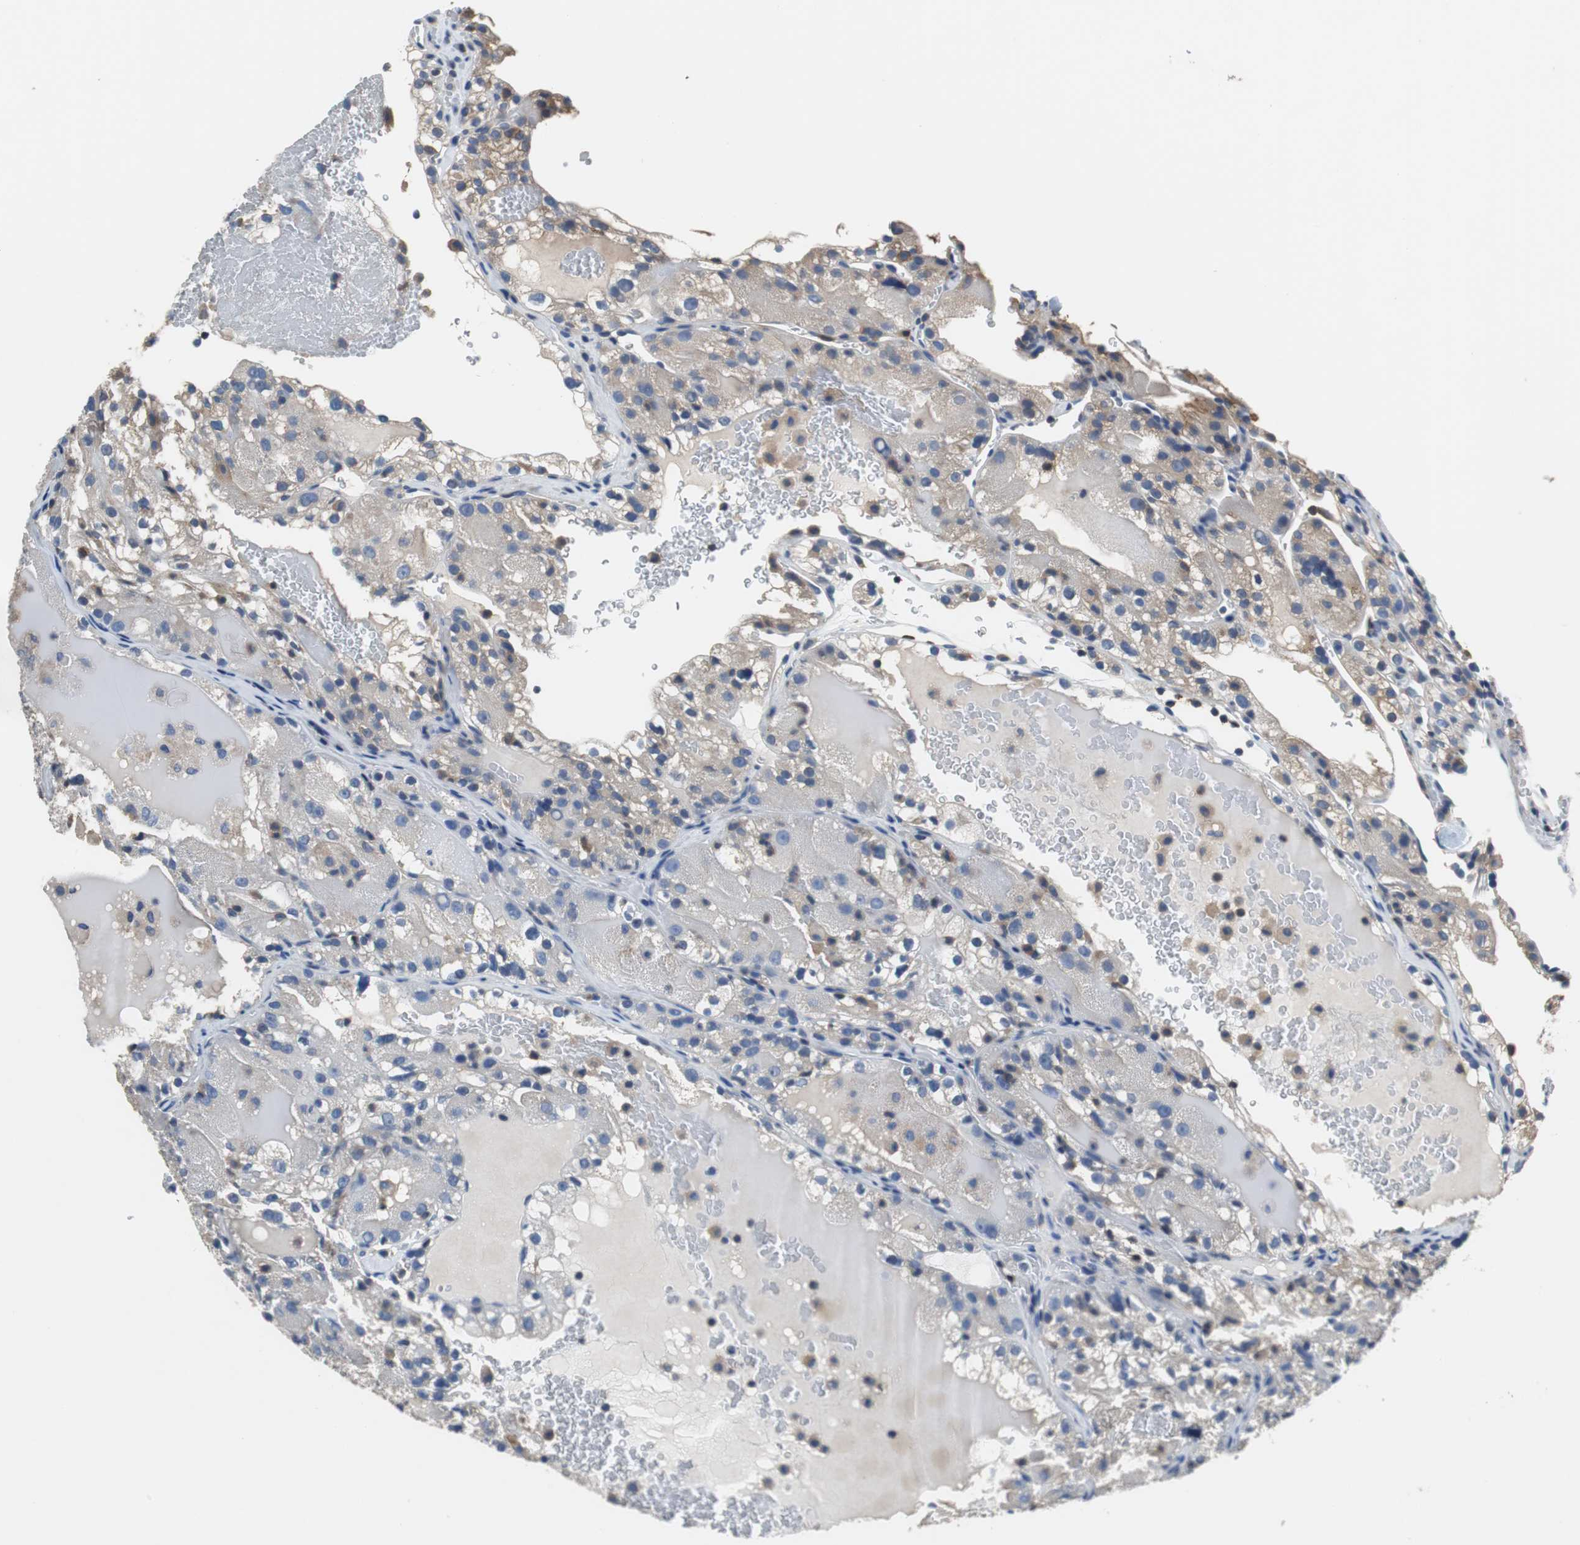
{"staining": {"intensity": "weak", "quantity": "<25%", "location": "cytoplasmic/membranous"}, "tissue": "renal cancer", "cell_type": "Tumor cells", "image_type": "cancer", "snomed": [{"axis": "morphology", "description": "Normal tissue, NOS"}, {"axis": "morphology", "description": "Adenocarcinoma, NOS"}, {"axis": "topography", "description": "Kidney"}], "caption": "Immunohistochemistry histopathology image of neoplastic tissue: renal cancer stained with DAB displays no significant protein positivity in tumor cells.", "gene": "PRKCA", "patient": {"sex": "male", "age": 61}}